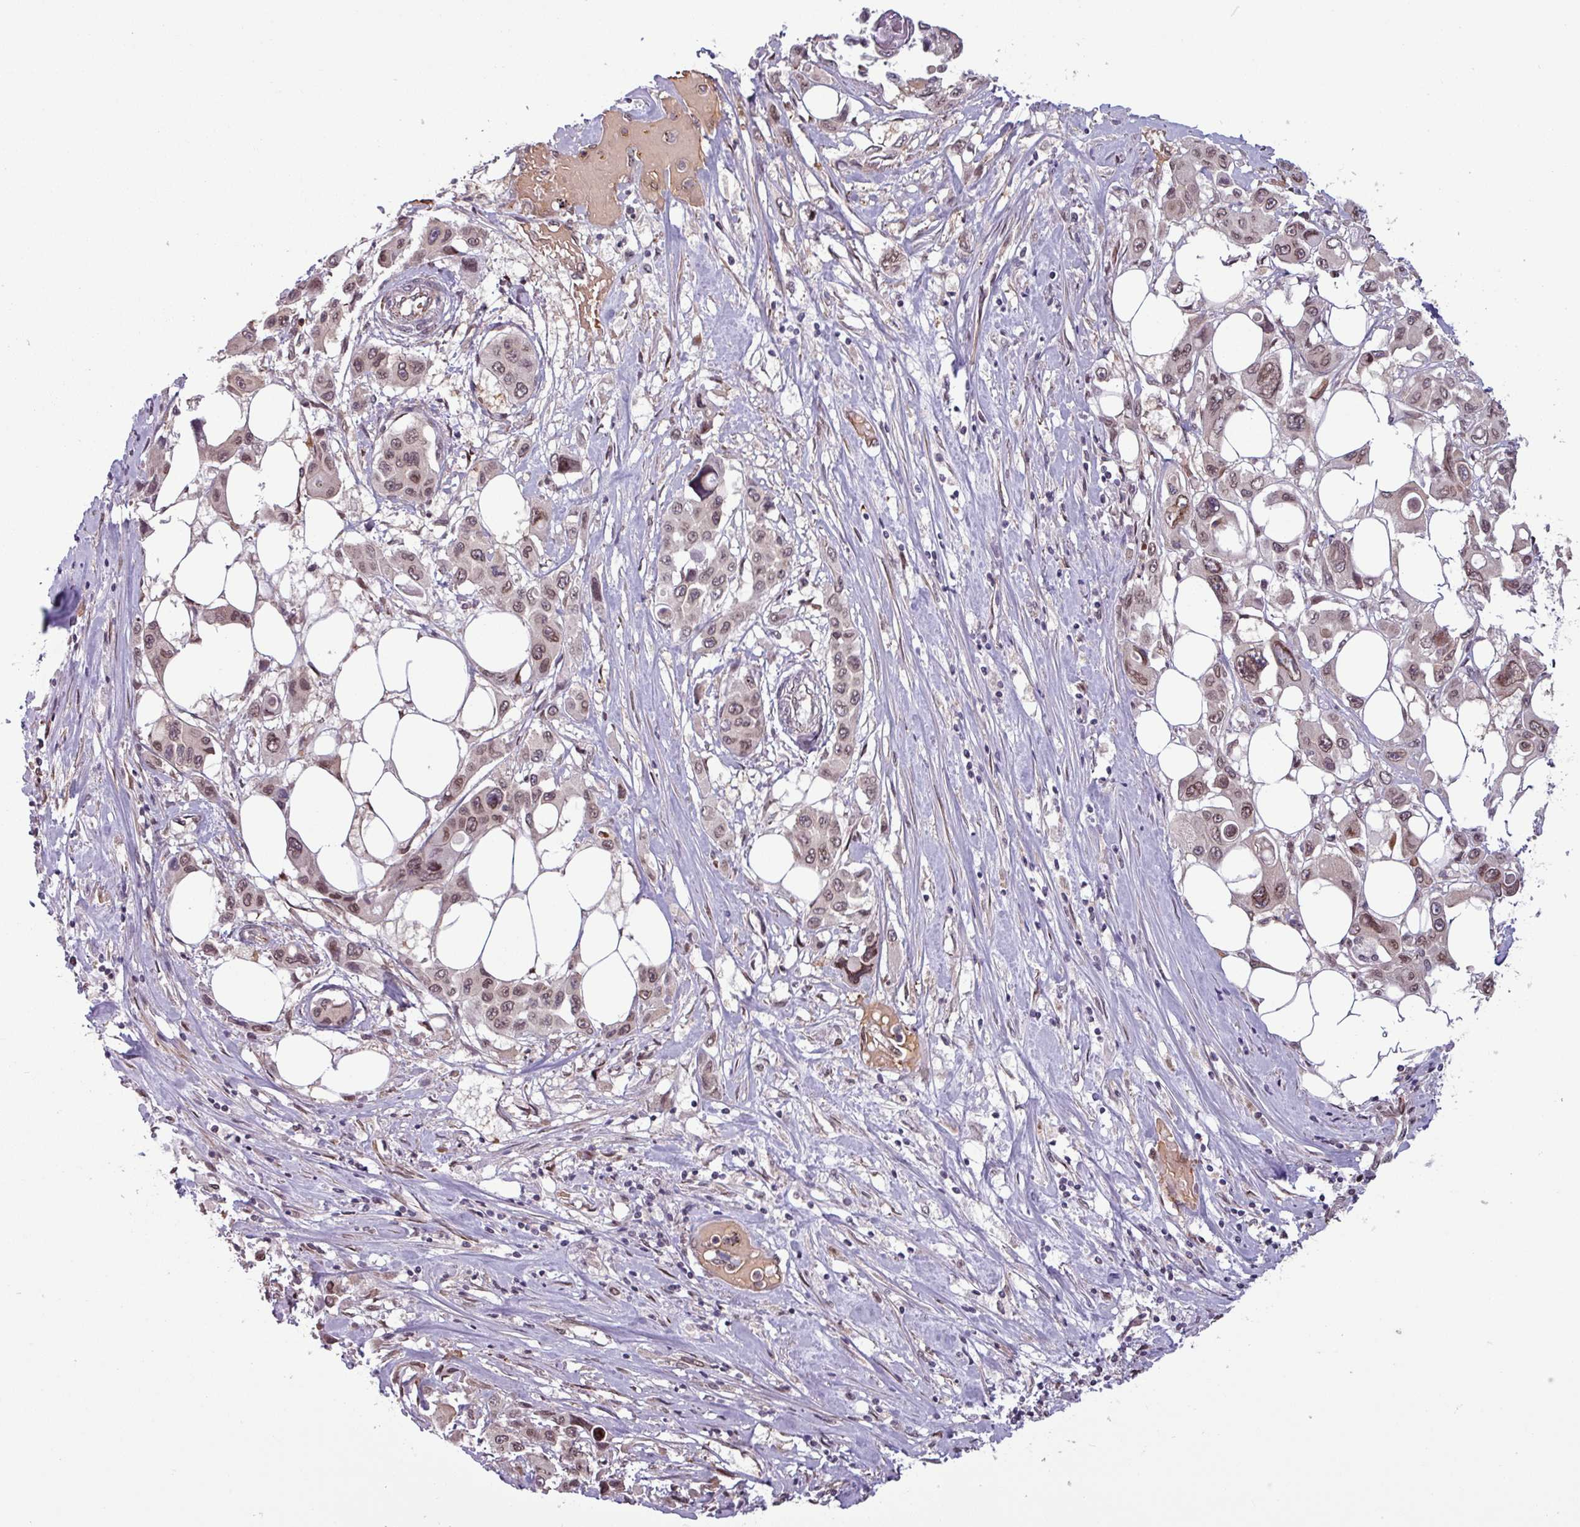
{"staining": {"intensity": "weak", "quantity": "25%-75%", "location": "nuclear"}, "tissue": "pancreatic cancer", "cell_type": "Tumor cells", "image_type": "cancer", "snomed": [{"axis": "morphology", "description": "Adenocarcinoma, NOS"}, {"axis": "topography", "description": "Pancreas"}], "caption": "Adenocarcinoma (pancreatic) was stained to show a protein in brown. There is low levels of weak nuclear positivity in approximately 25%-75% of tumor cells.", "gene": "RBM4B", "patient": {"sex": "male", "age": 92}}